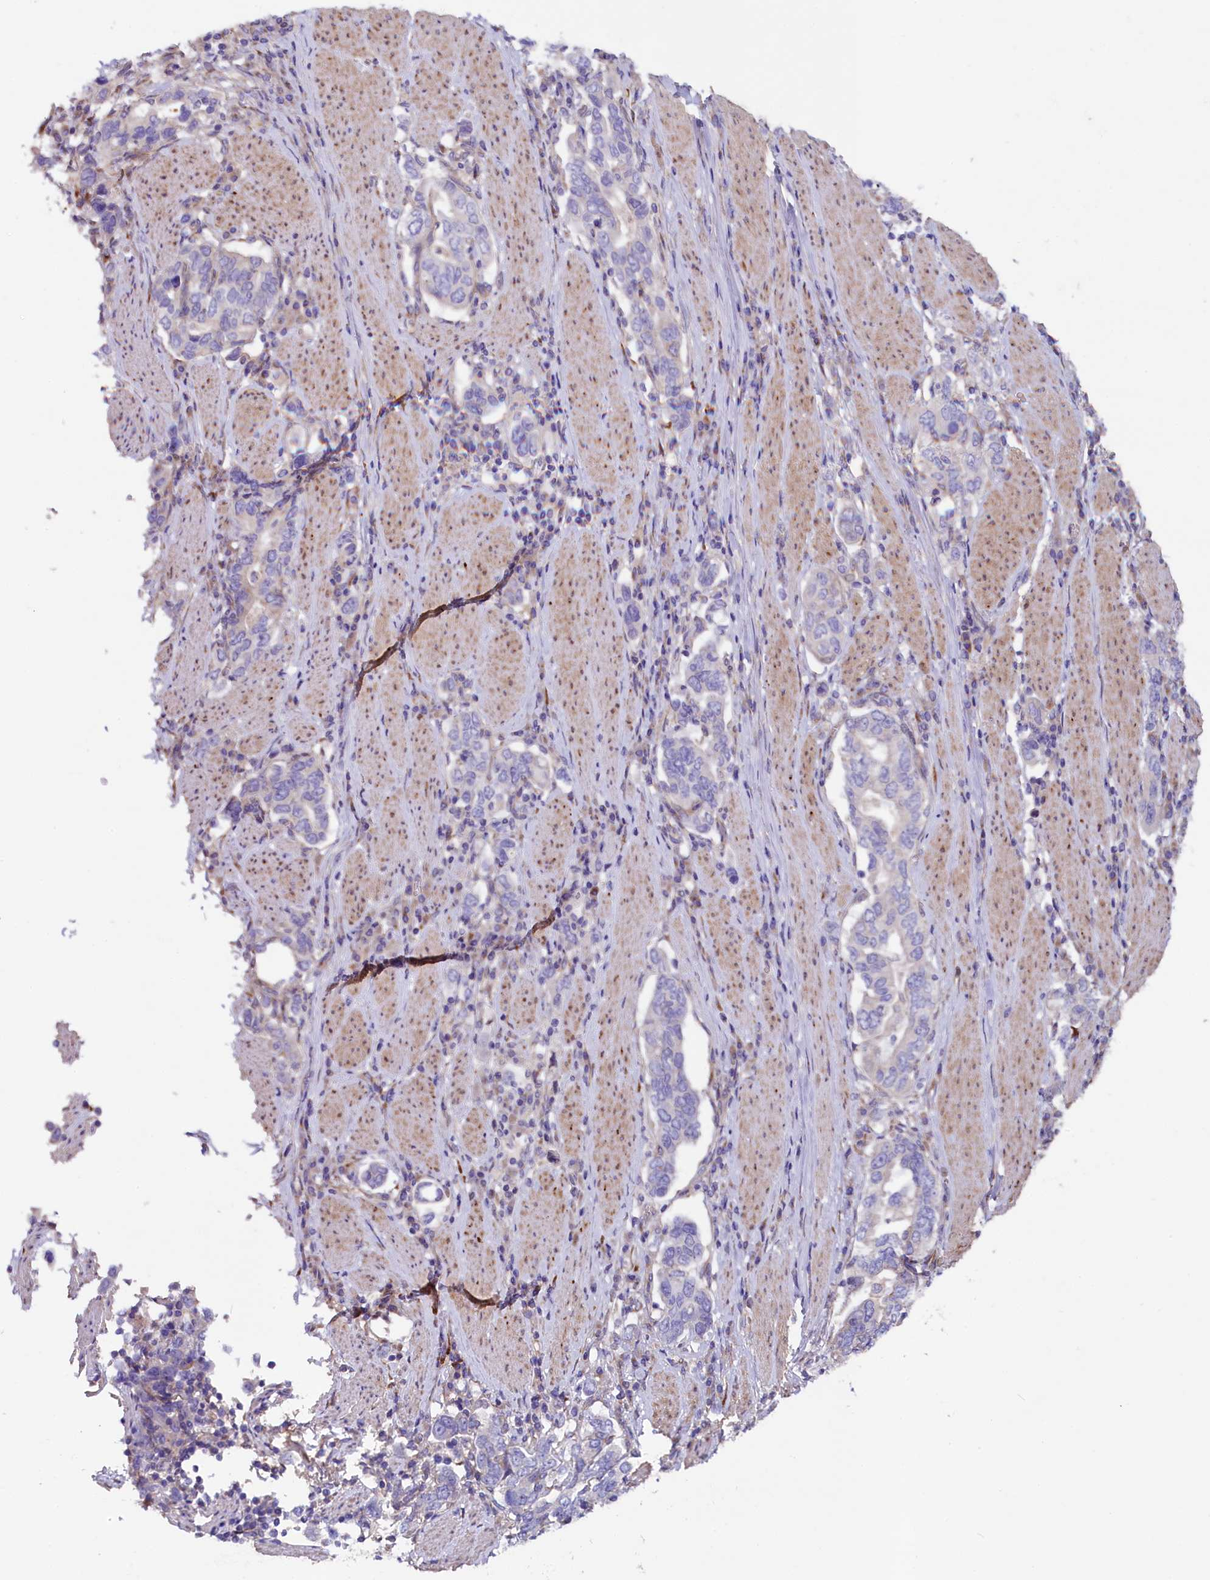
{"staining": {"intensity": "negative", "quantity": "none", "location": "none"}, "tissue": "stomach cancer", "cell_type": "Tumor cells", "image_type": "cancer", "snomed": [{"axis": "morphology", "description": "Adenocarcinoma, NOS"}, {"axis": "topography", "description": "Stomach, upper"}, {"axis": "topography", "description": "Stomach"}], "caption": "The micrograph displays no significant staining in tumor cells of adenocarcinoma (stomach).", "gene": "GPR108", "patient": {"sex": "male", "age": 62}}